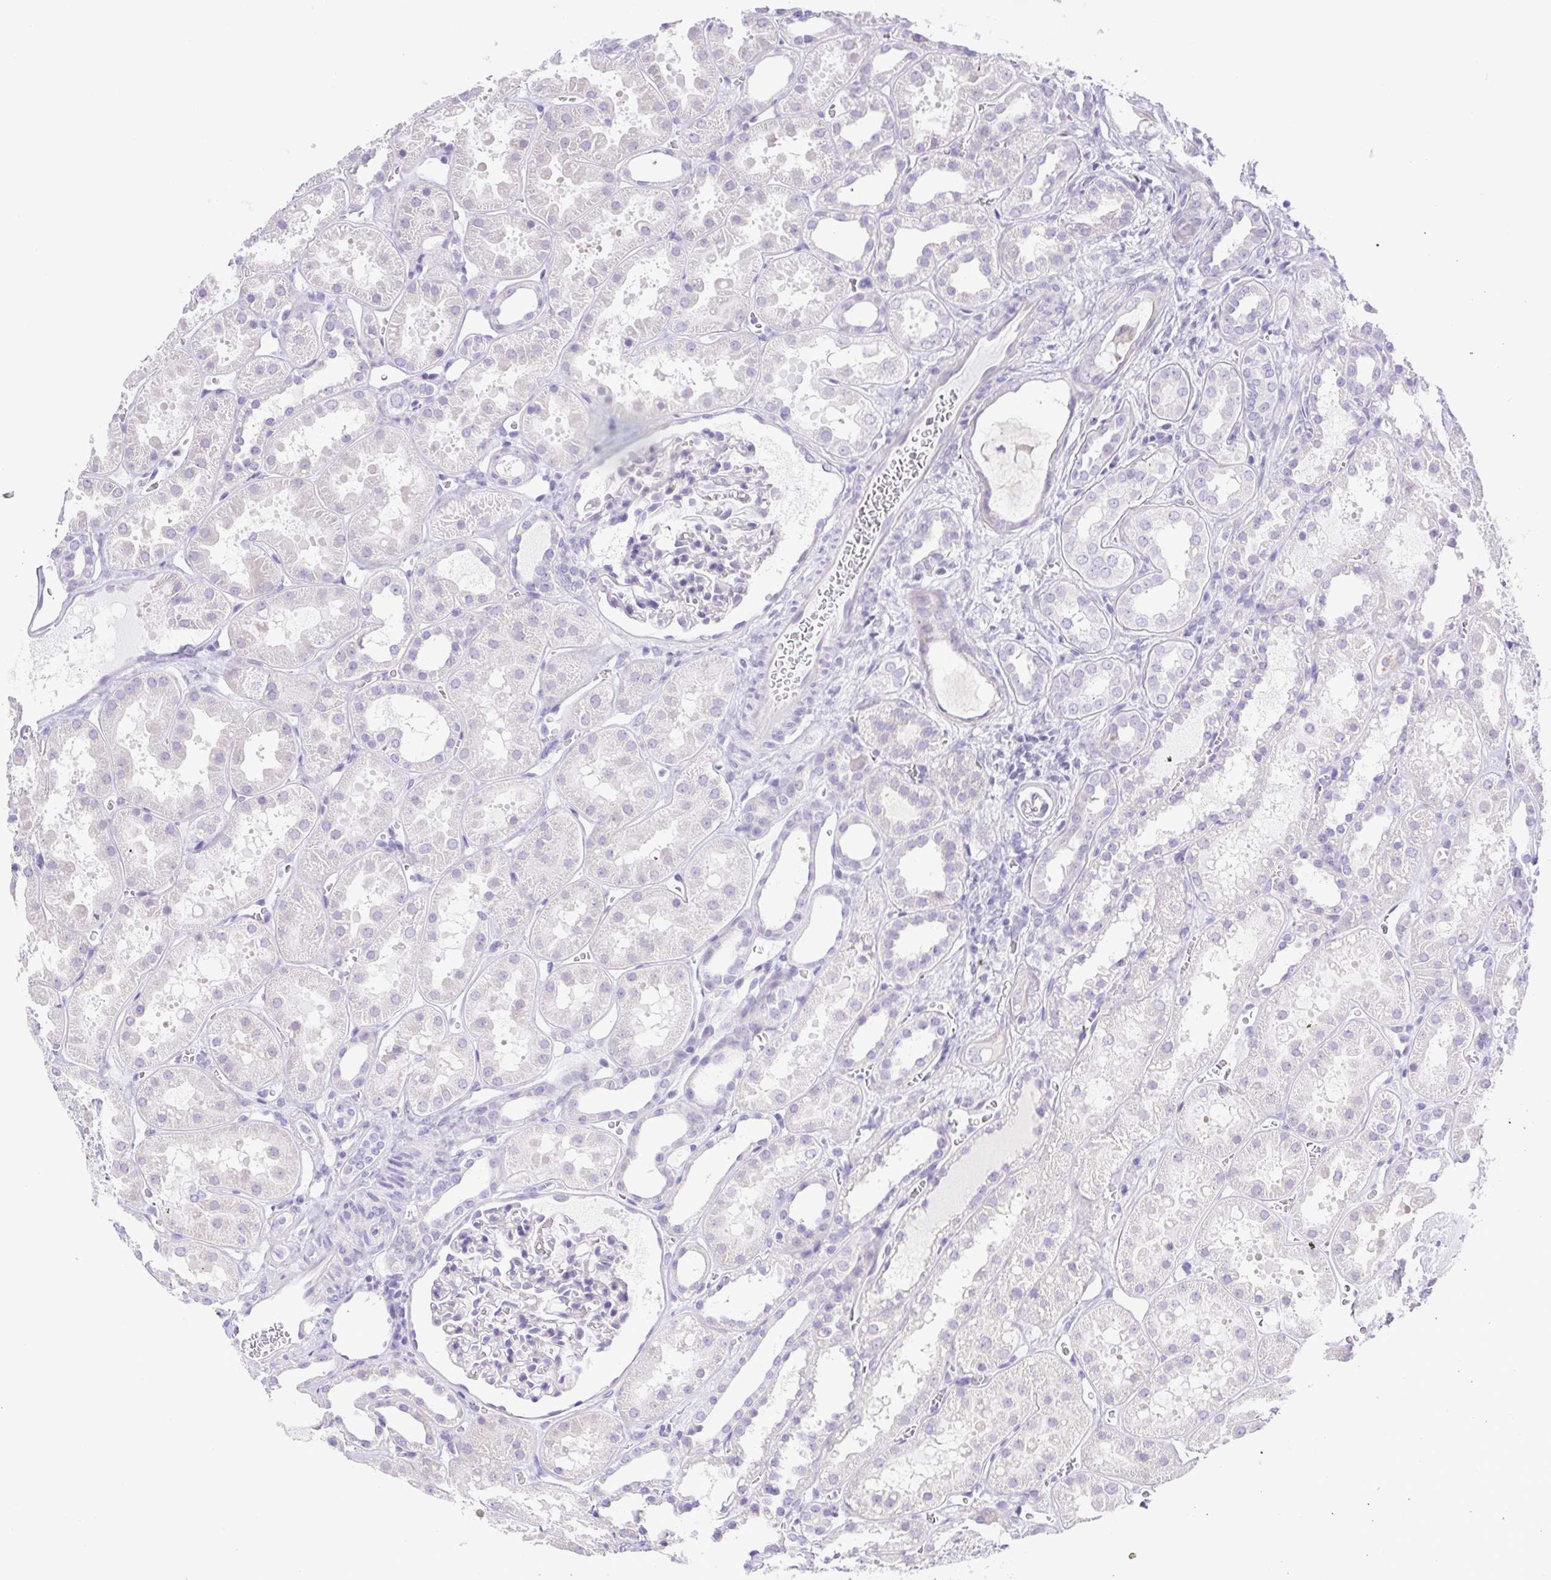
{"staining": {"intensity": "negative", "quantity": "none", "location": "none"}, "tissue": "kidney", "cell_type": "Cells in glomeruli", "image_type": "normal", "snomed": [{"axis": "morphology", "description": "Normal tissue, NOS"}, {"axis": "topography", "description": "Kidney"}], "caption": "An image of human kidney is negative for staining in cells in glomeruli. The staining is performed using DAB (3,3'-diaminobenzidine) brown chromogen with nuclei counter-stained in using hematoxylin.", "gene": "FAM177B", "patient": {"sex": "female", "age": 41}}